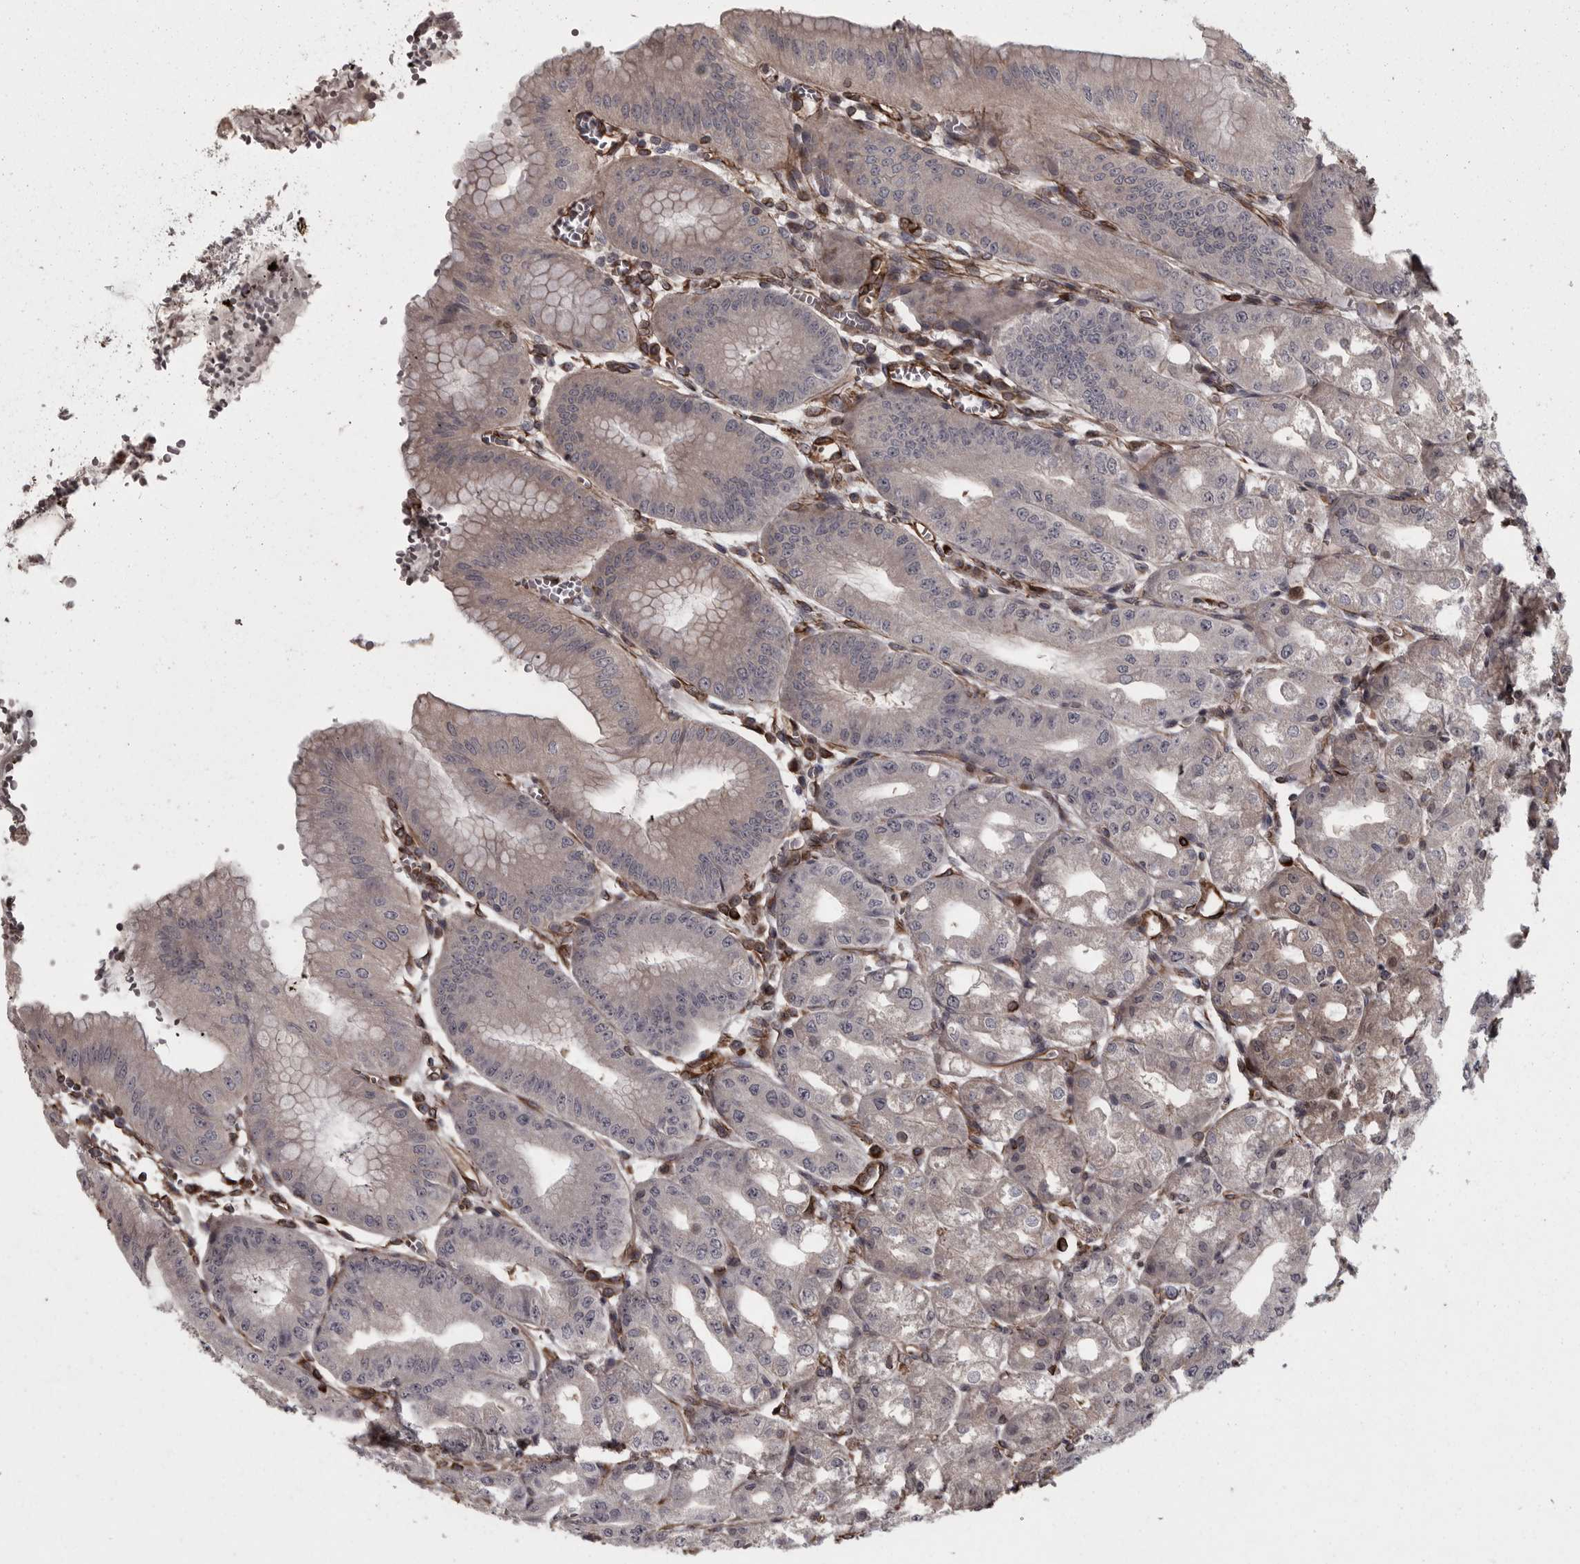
{"staining": {"intensity": "weak", "quantity": "<25%", "location": "cytoplasmic/membranous"}, "tissue": "stomach", "cell_type": "Glandular cells", "image_type": "normal", "snomed": [{"axis": "morphology", "description": "Normal tissue, NOS"}, {"axis": "topography", "description": "Stomach, lower"}], "caption": "High magnification brightfield microscopy of normal stomach stained with DAB (brown) and counterstained with hematoxylin (blue): glandular cells show no significant positivity. The staining is performed using DAB brown chromogen with nuclei counter-stained in using hematoxylin.", "gene": "FAAP100", "patient": {"sex": "male", "age": 71}}